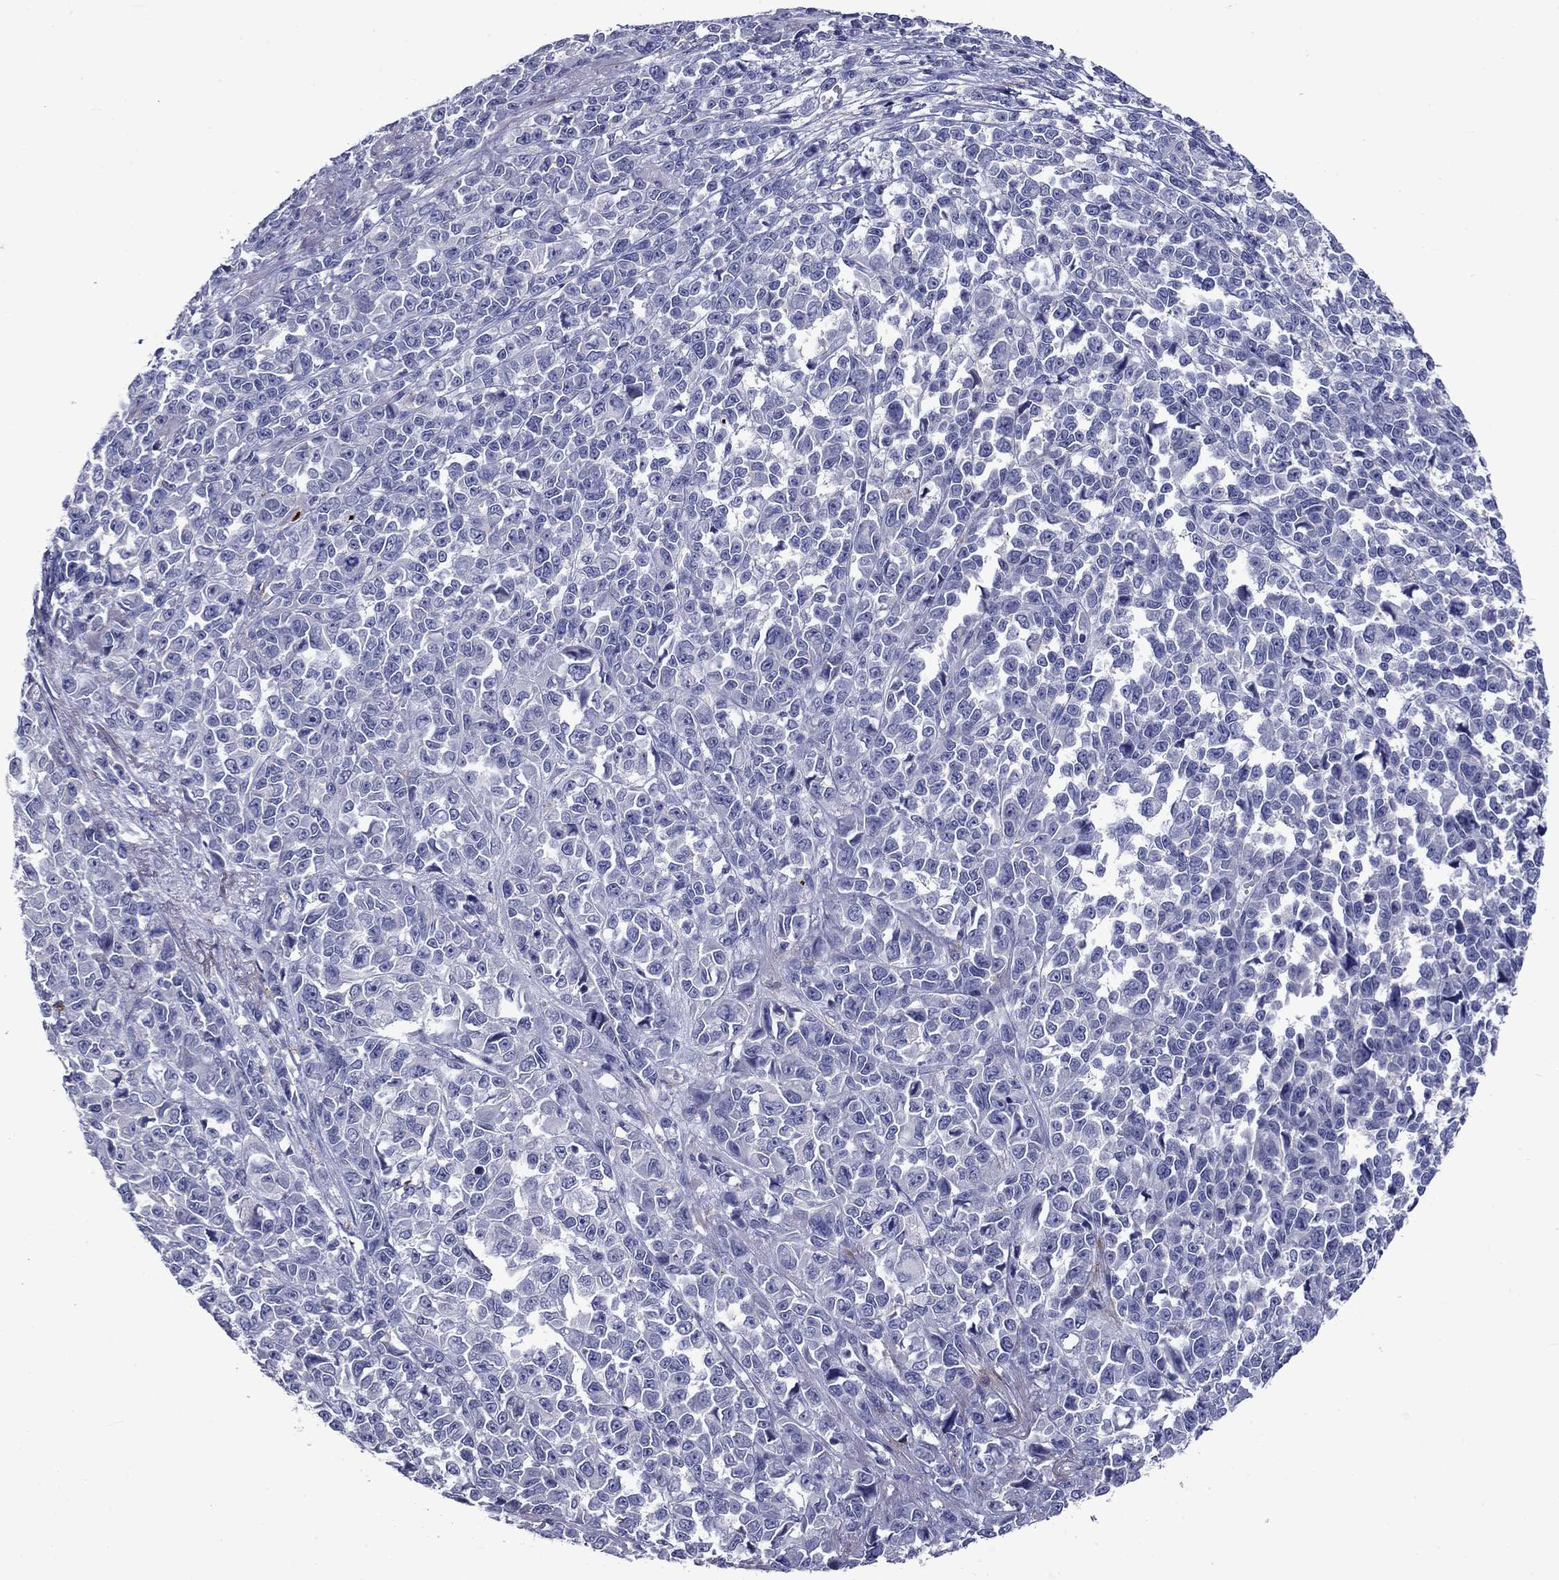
{"staining": {"intensity": "negative", "quantity": "none", "location": "none"}, "tissue": "melanoma", "cell_type": "Tumor cells", "image_type": "cancer", "snomed": [{"axis": "morphology", "description": "Malignant melanoma, NOS"}, {"axis": "topography", "description": "Skin"}], "caption": "Malignant melanoma stained for a protein using immunohistochemistry displays no positivity tumor cells.", "gene": "CNDP1", "patient": {"sex": "female", "age": 95}}